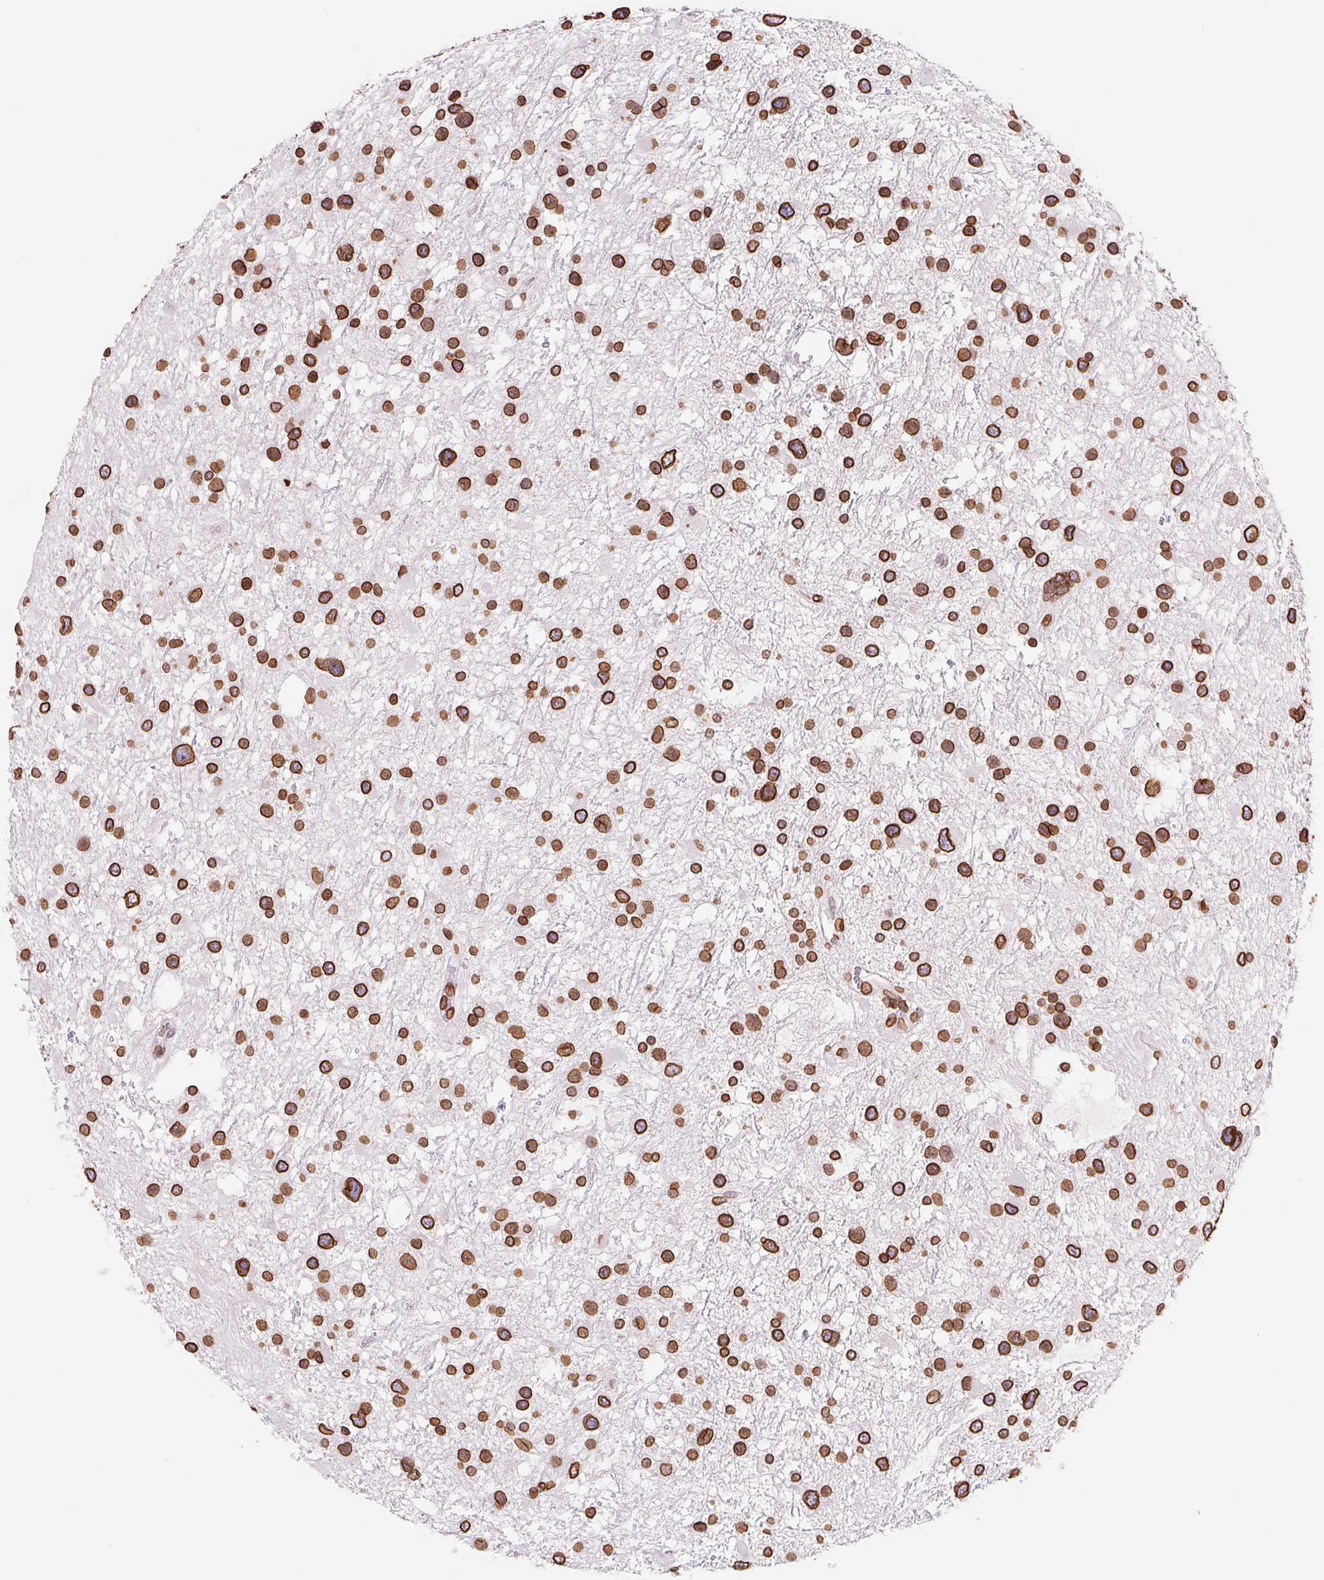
{"staining": {"intensity": "strong", "quantity": ">75%", "location": "cytoplasmic/membranous,nuclear"}, "tissue": "glioma", "cell_type": "Tumor cells", "image_type": "cancer", "snomed": [{"axis": "morphology", "description": "Glioma, malignant, Low grade"}, {"axis": "topography", "description": "Brain"}], "caption": "Tumor cells exhibit high levels of strong cytoplasmic/membranous and nuclear expression in about >75% of cells in malignant low-grade glioma. (DAB (3,3'-diaminobenzidine) IHC with brightfield microscopy, high magnification).", "gene": "LMNB2", "patient": {"sex": "female", "age": 32}}